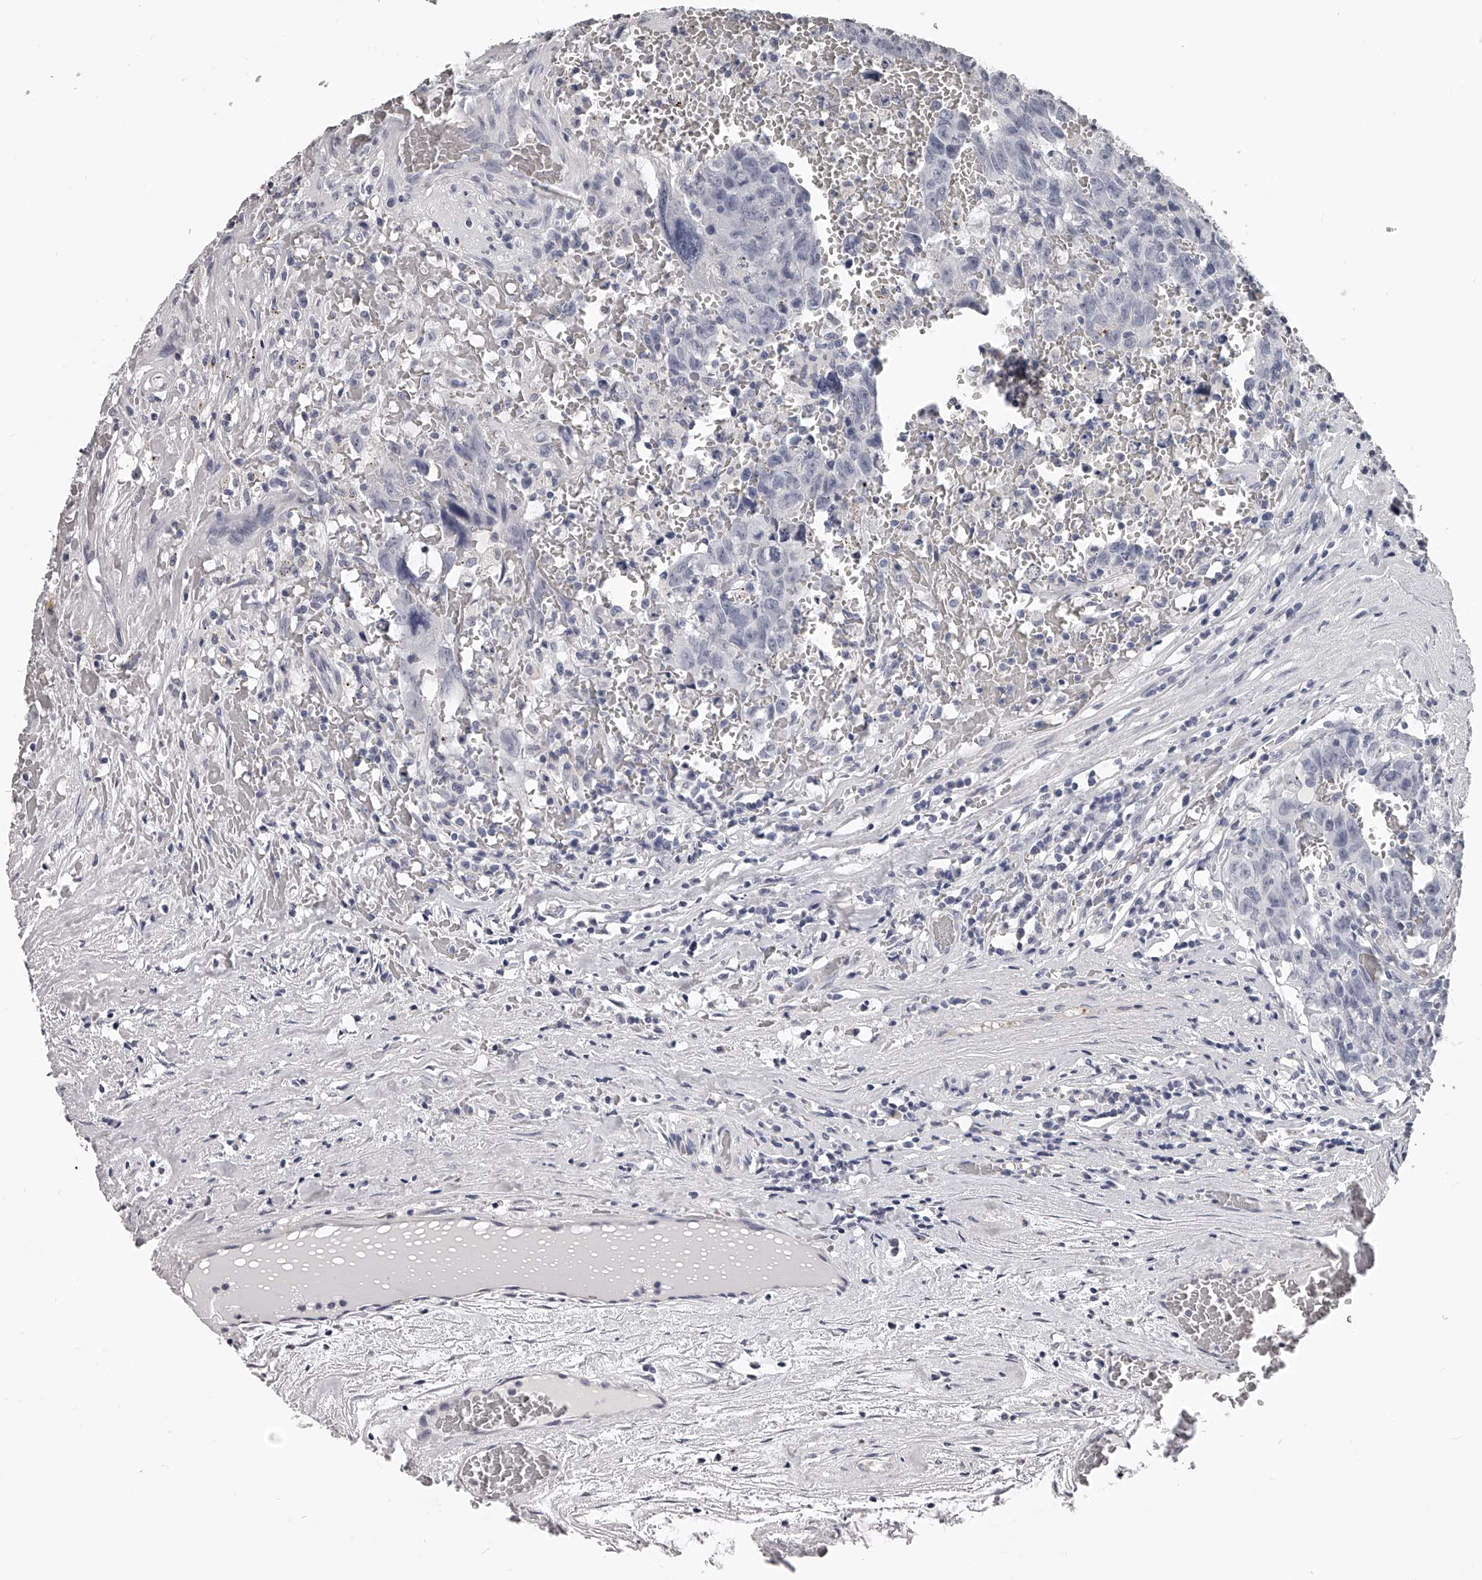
{"staining": {"intensity": "negative", "quantity": "none", "location": "none"}, "tissue": "testis cancer", "cell_type": "Tumor cells", "image_type": "cancer", "snomed": [{"axis": "morphology", "description": "Carcinoma, Embryonal, NOS"}, {"axis": "topography", "description": "Testis"}], "caption": "High magnification brightfield microscopy of testis embryonal carcinoma stained with DAB (brown) and counterstained with hematoxylin (blue): tumor cells show no significant staining. (Stains: DAB immunohistochemistry (IHC) with hematoxylin counter stain, Microscopy: brightfield microscopy at high magnification).", "gene": "DMRT1", "patient": {"sex": "male", "age": 26}}